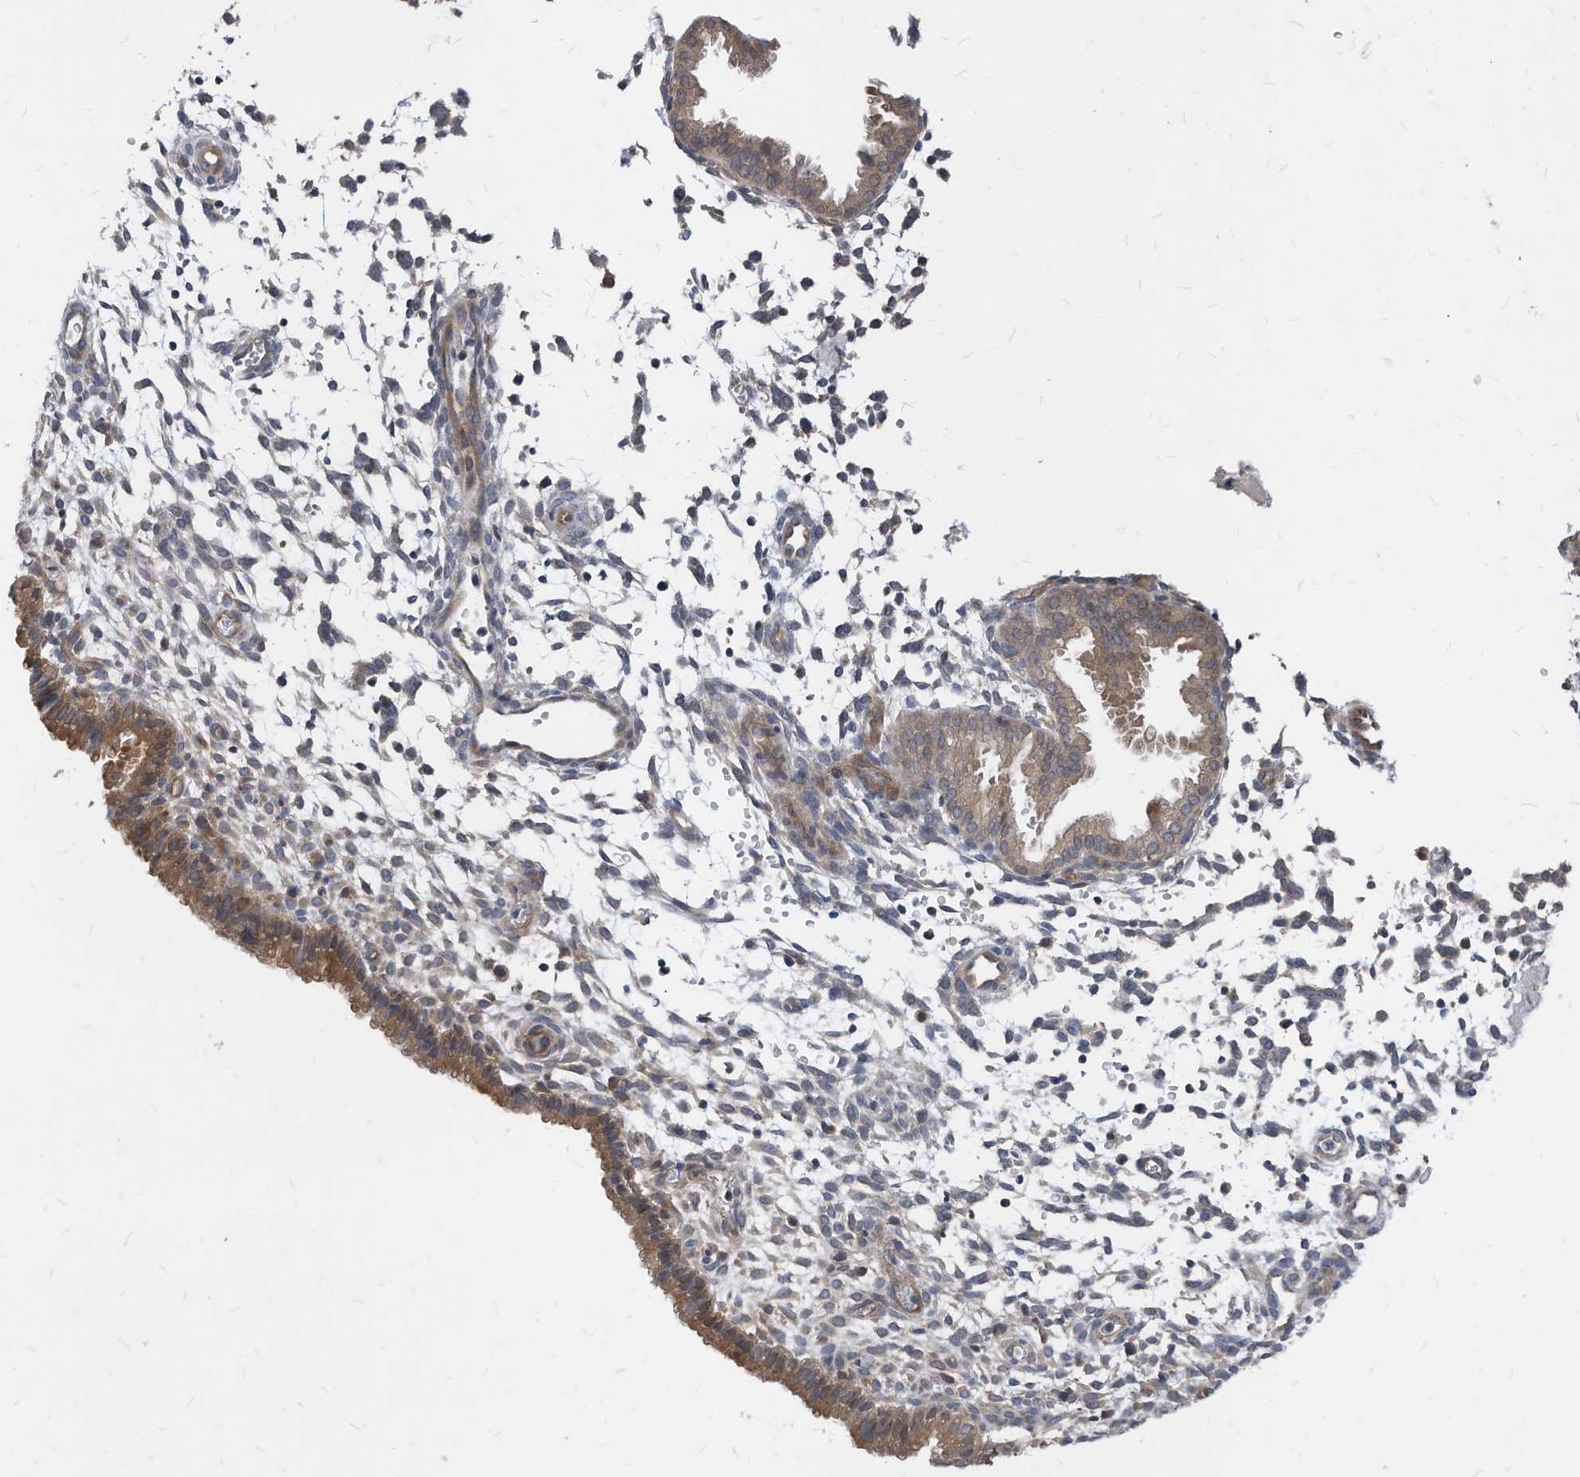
{"staining": {"intensity": "weak", "quantity": "<25%", "location": "nuclear"}, "tissue": "endometrium", "cell_type": "Cells in endometrial stroma", "image_type": "normal", "snomed": [{"axis": "morphology", "description": "Normal tissue, NOS"}, {"axis": "topography", "description": "Endometrium"}], "caption": "Immunohistochemistry image of normal endometrium: human endometrium stained with DAB (3,3'-diaminobenzidine) exhibits no significant protein staining in cells in endometrial stroma.", "gene": "KPNB1", "patient": {"sex": "female", "age": 33}}